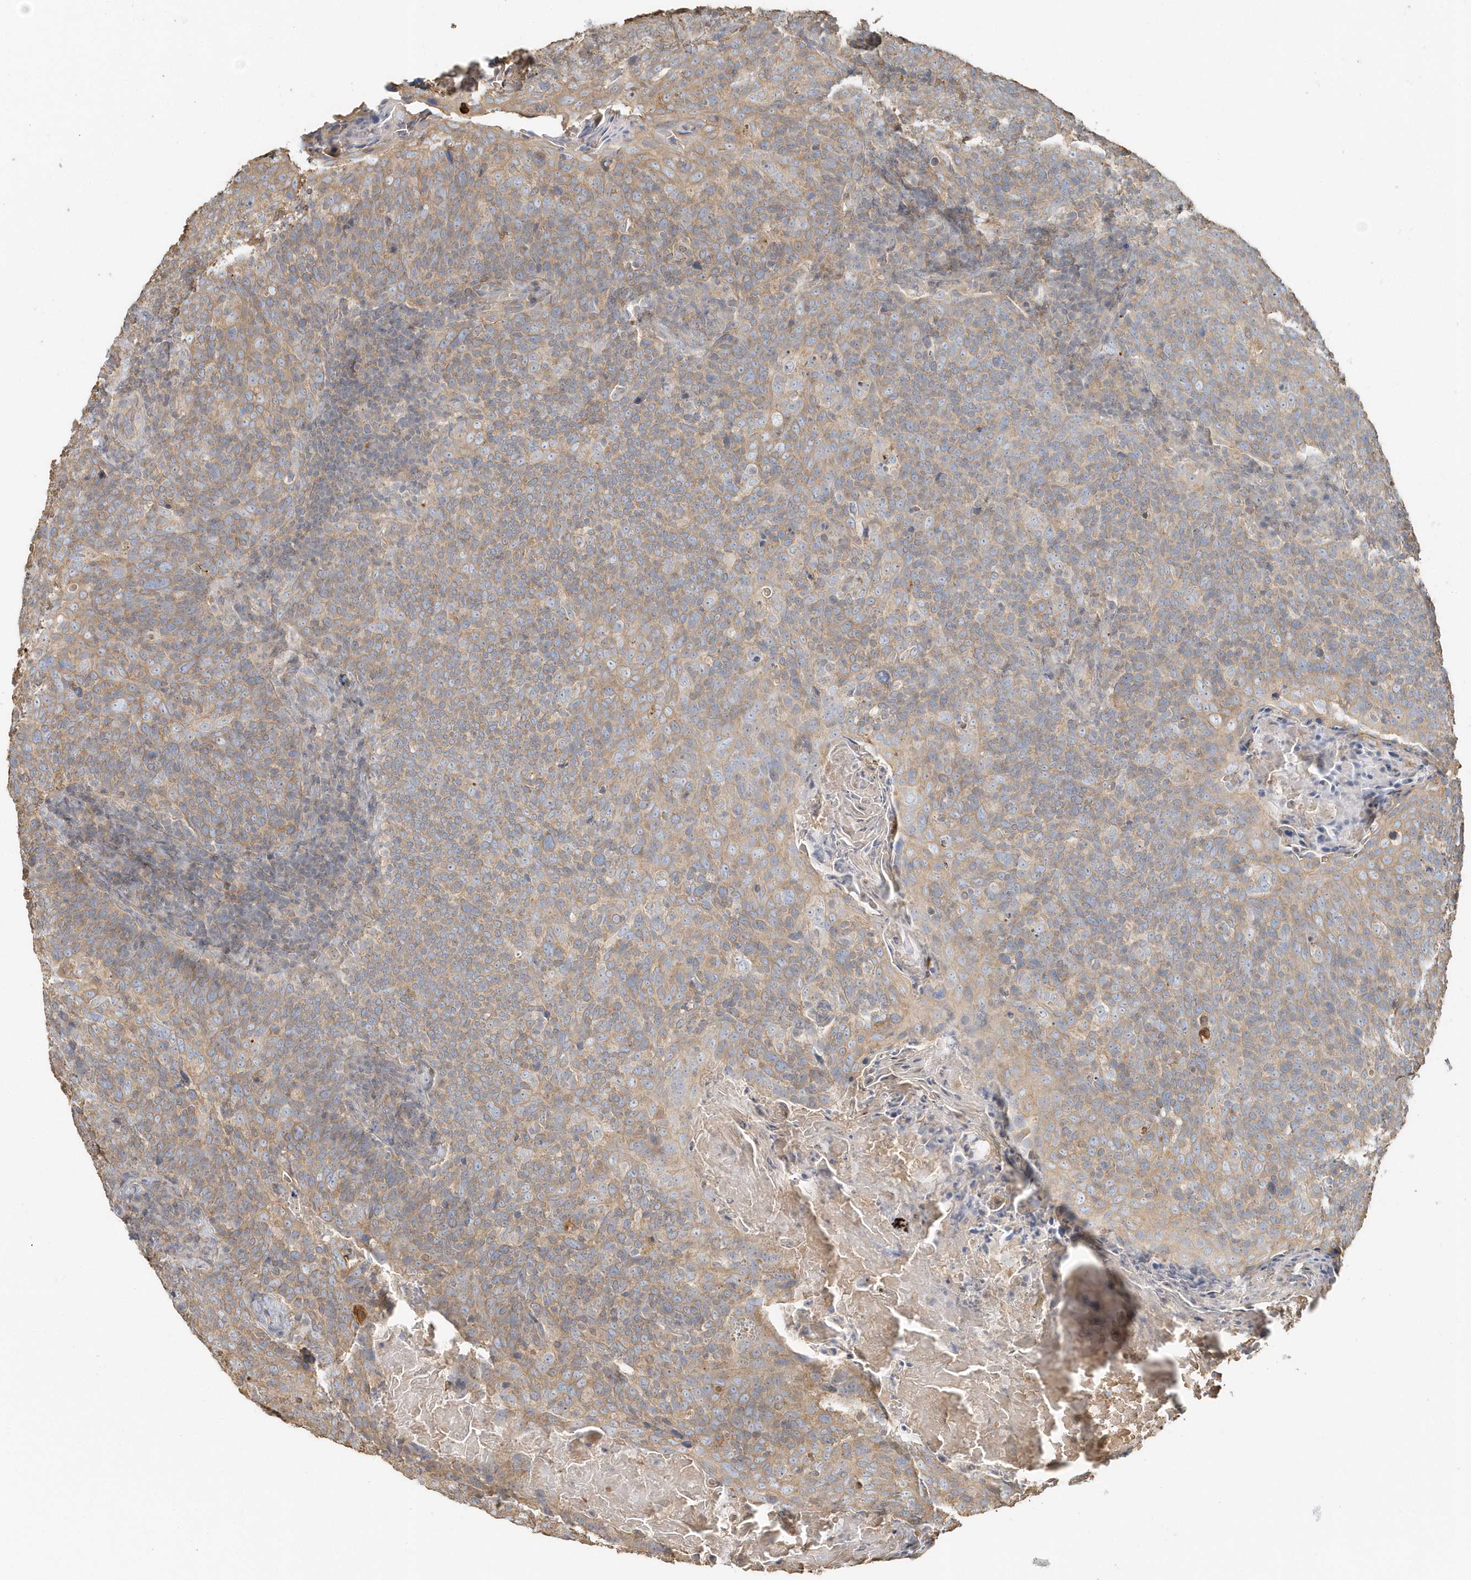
{"staining": {"intensity": "weak", "quantity": ">75%", "location": "cytoplasmic/membranous"}, "tissue": "head and neck cancer", "cell_type": "Tumor cells", "image_type": "cancer", "snomed": [{"axis": "morphology", "description": "Squamous cell carcinoma, NOS"}, {"axis": "morphology", "description": "Squamous cell carcinoma, metastatic, NOS"}, {"axis": "topography", "description": "Lymph node"}, {"axis": "topography", "description": "Head-Neck"}], "caption": "Immunohistochemical staining of metastatic squamous cell carcinoma (head and neck) displays low levels of weak cytoplasmic/membranous protein positivity in approximately >75% of tumor cells.", "gene": "MMRN1", "patient": {"sex": "male", "age": 62}}